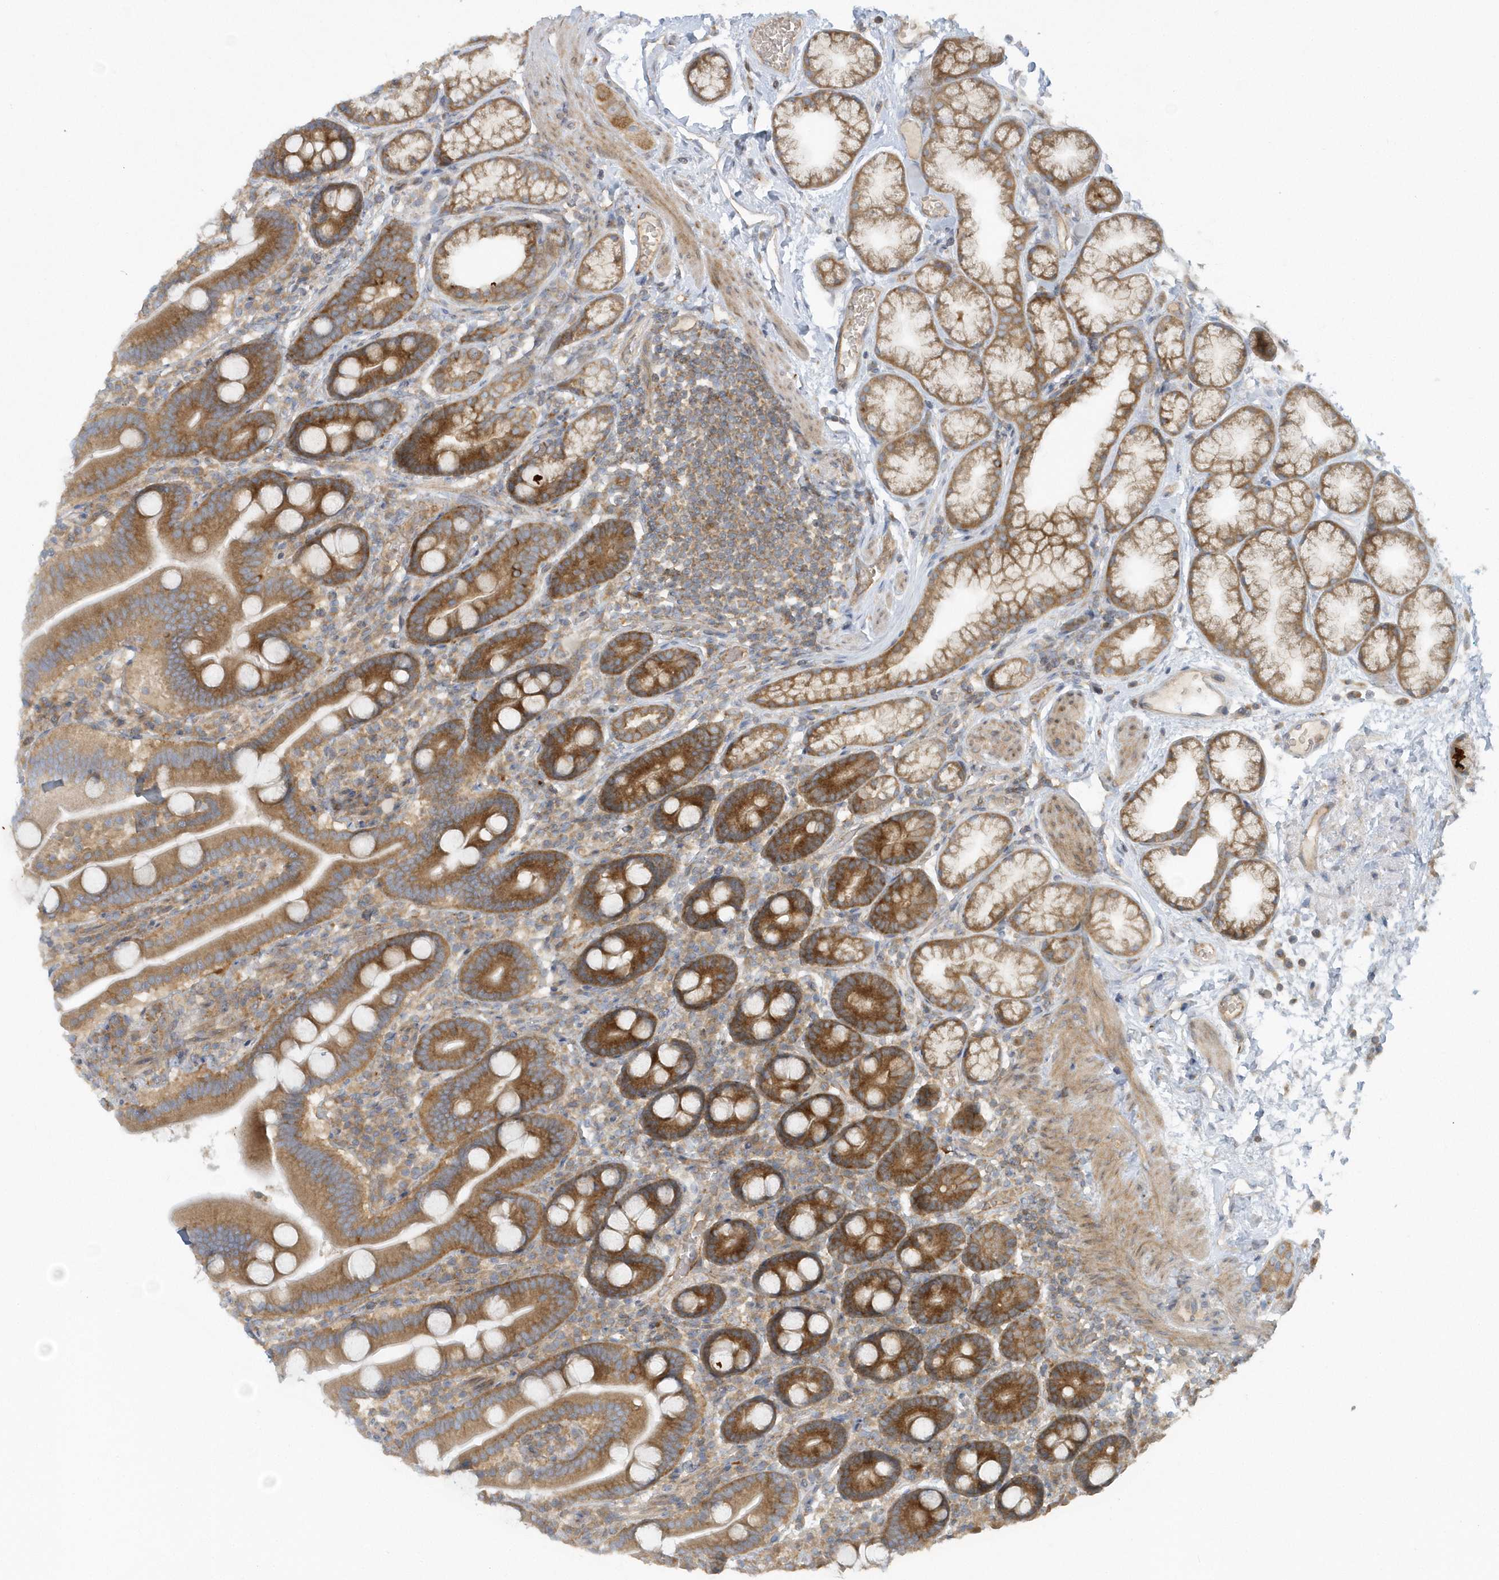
{"staining": {"intensity": "moderate", "quantity": ">75%", "location": "cytoplasmic/membranous"}, "tissue": "duodenum", "cell_type": "Glandular cells", "image_type": "normal", "snomed": [{"axis": "morphology", "description": "Normal tissue, NOS"}, {"axis": "topography", "description": "Duodenum"}], "caption": "Duodenum stained with DAB IHC shows medium levels of moderate cytoplasmic/membranous expression in about >75% of glandular cells.", "gene": "CNOT10", "patient": {"sex": "male", "age": 55}}